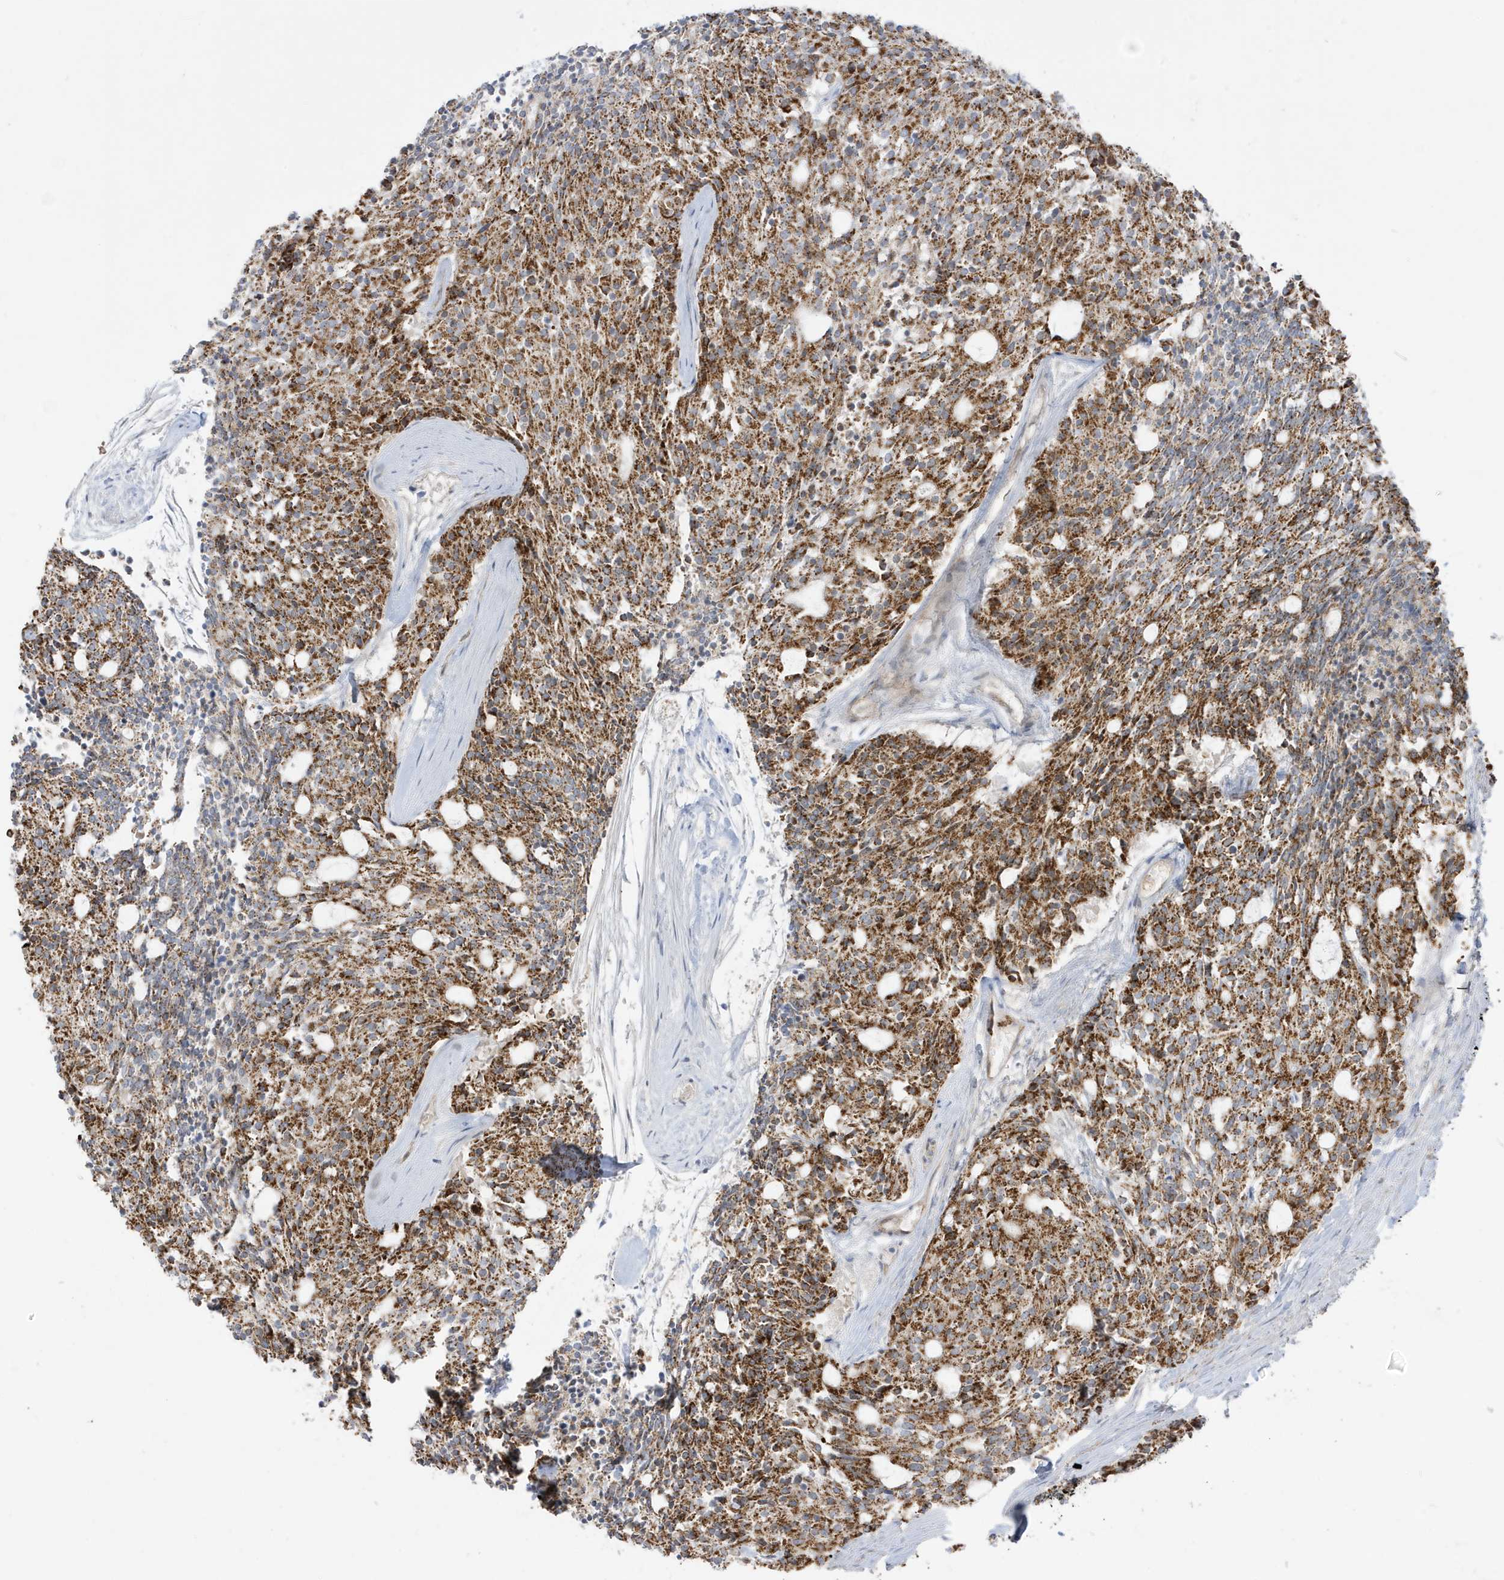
{"staining": {"intensity": "moderate", "quantity": ">75%", "location": "cytoplasmic/membranous"}, "tissue": "carcinoid", "cell_type": "Tumor cells", "image_type": "cancer", "snomed": [{"axis": "morphology", "description": "Carcinoid, malignant, NOS"}, {"axis": "topography", "description": "Pancreas"}], "caption": "Protein analysis of carcinoid tissue demonstrates moderate cytoplasmic/membranous staining in about >75% of tumor cells. (brown staining indicates protein expression, while blue staining denotes nuclei).", "gene": "IFT57", "patient": {"sex": "female", "age": 54}}